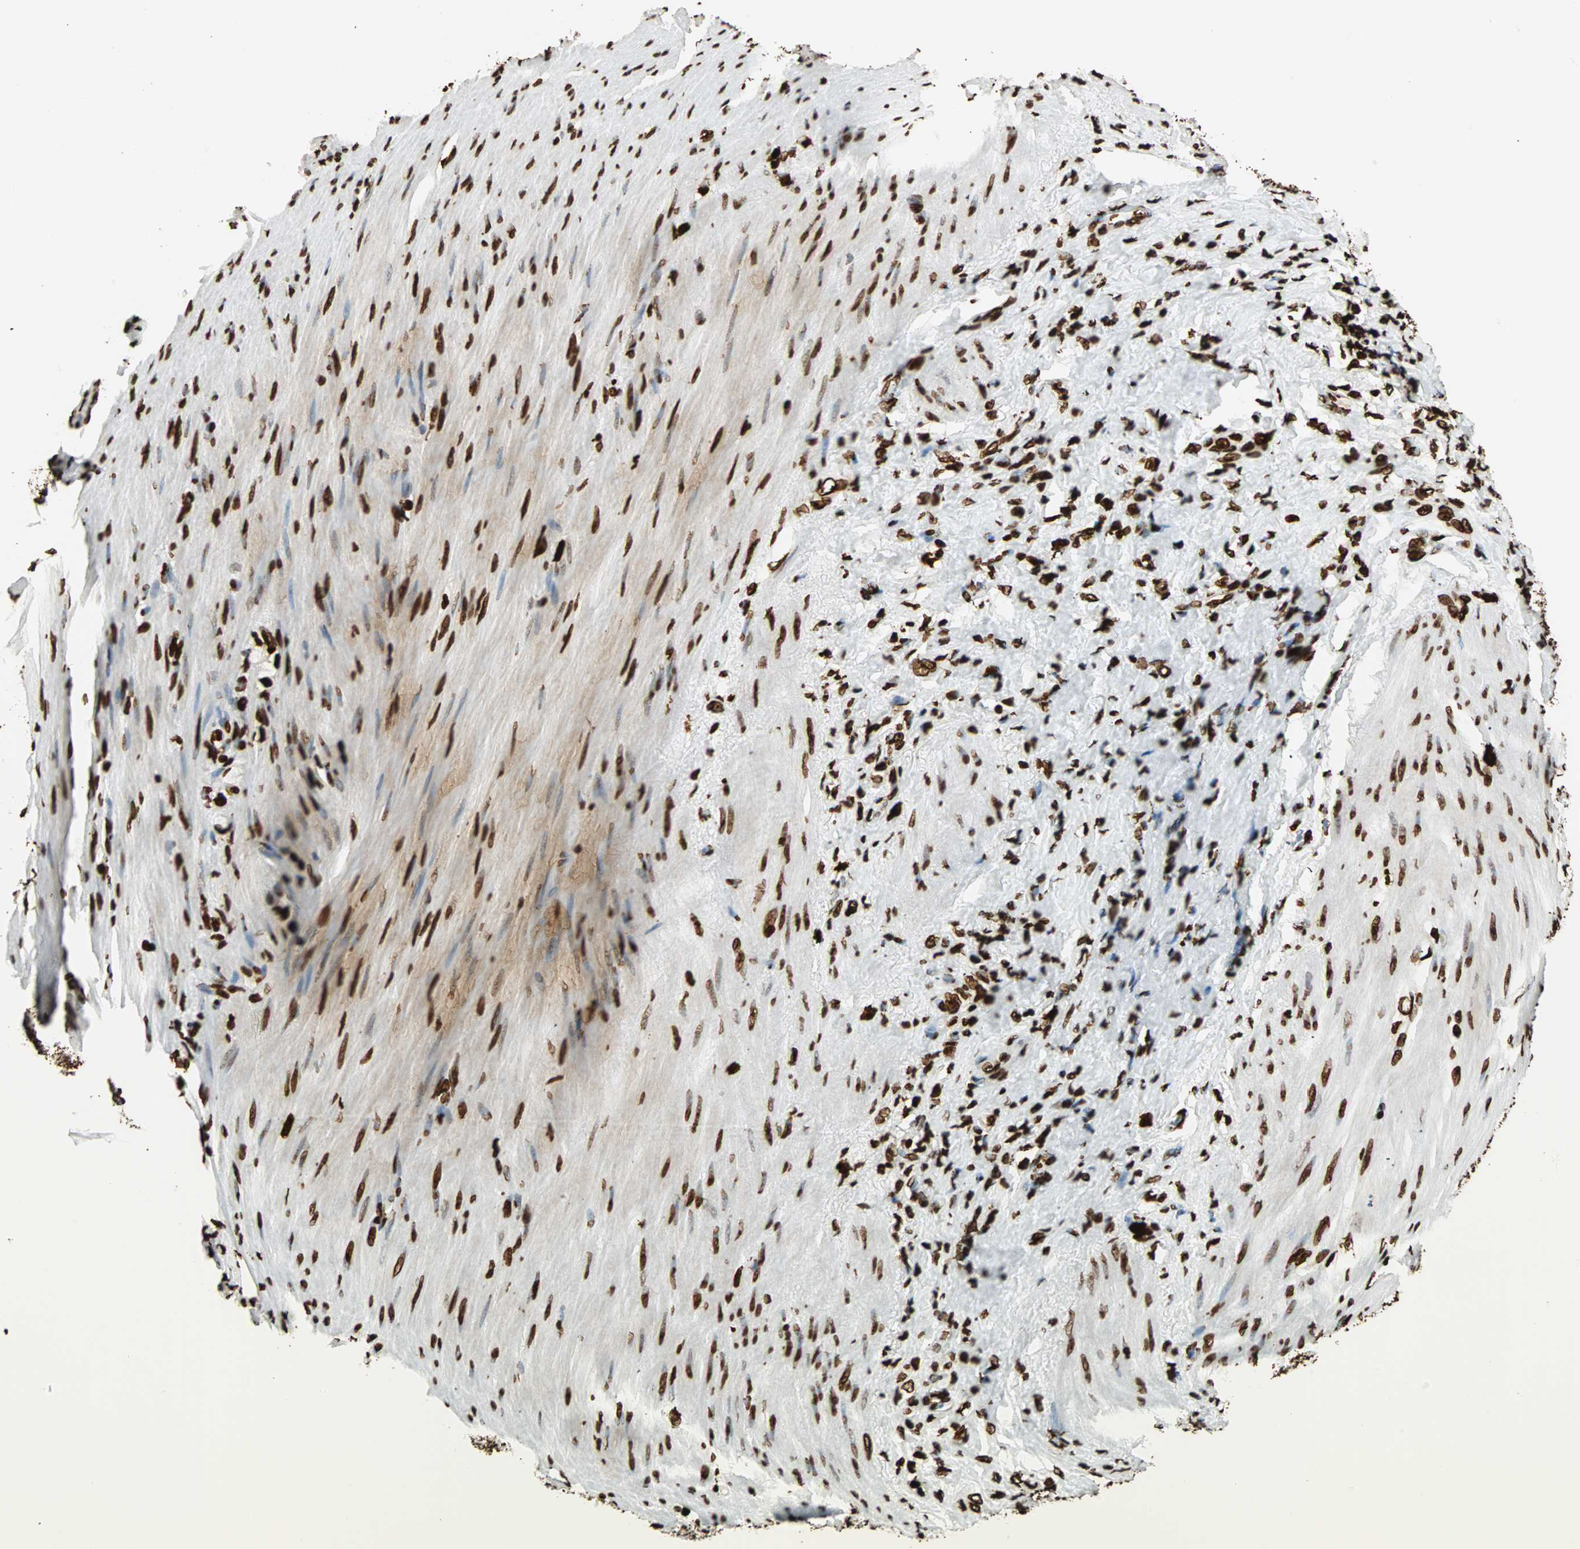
{"staining": {"intensity": "strong", "quantity": ">75%", "location": "nuclear"}, "tissue": "stomach cancer", "cell_type": "Tumor cells", "image_type": "cancer", "snomed": [{"axis": "morphology", "description": "Adenocarcinoma, NOS"}, {"axis": "topography", "description": "Stomach"}], "caption": "Tumor cells demonstrate high levels of strong nuclear positivity in approximately >75% of cells in stomach adenocarcinoma.", "gene": "GLI2", "patient": {"sex": "male", "age": 82}}